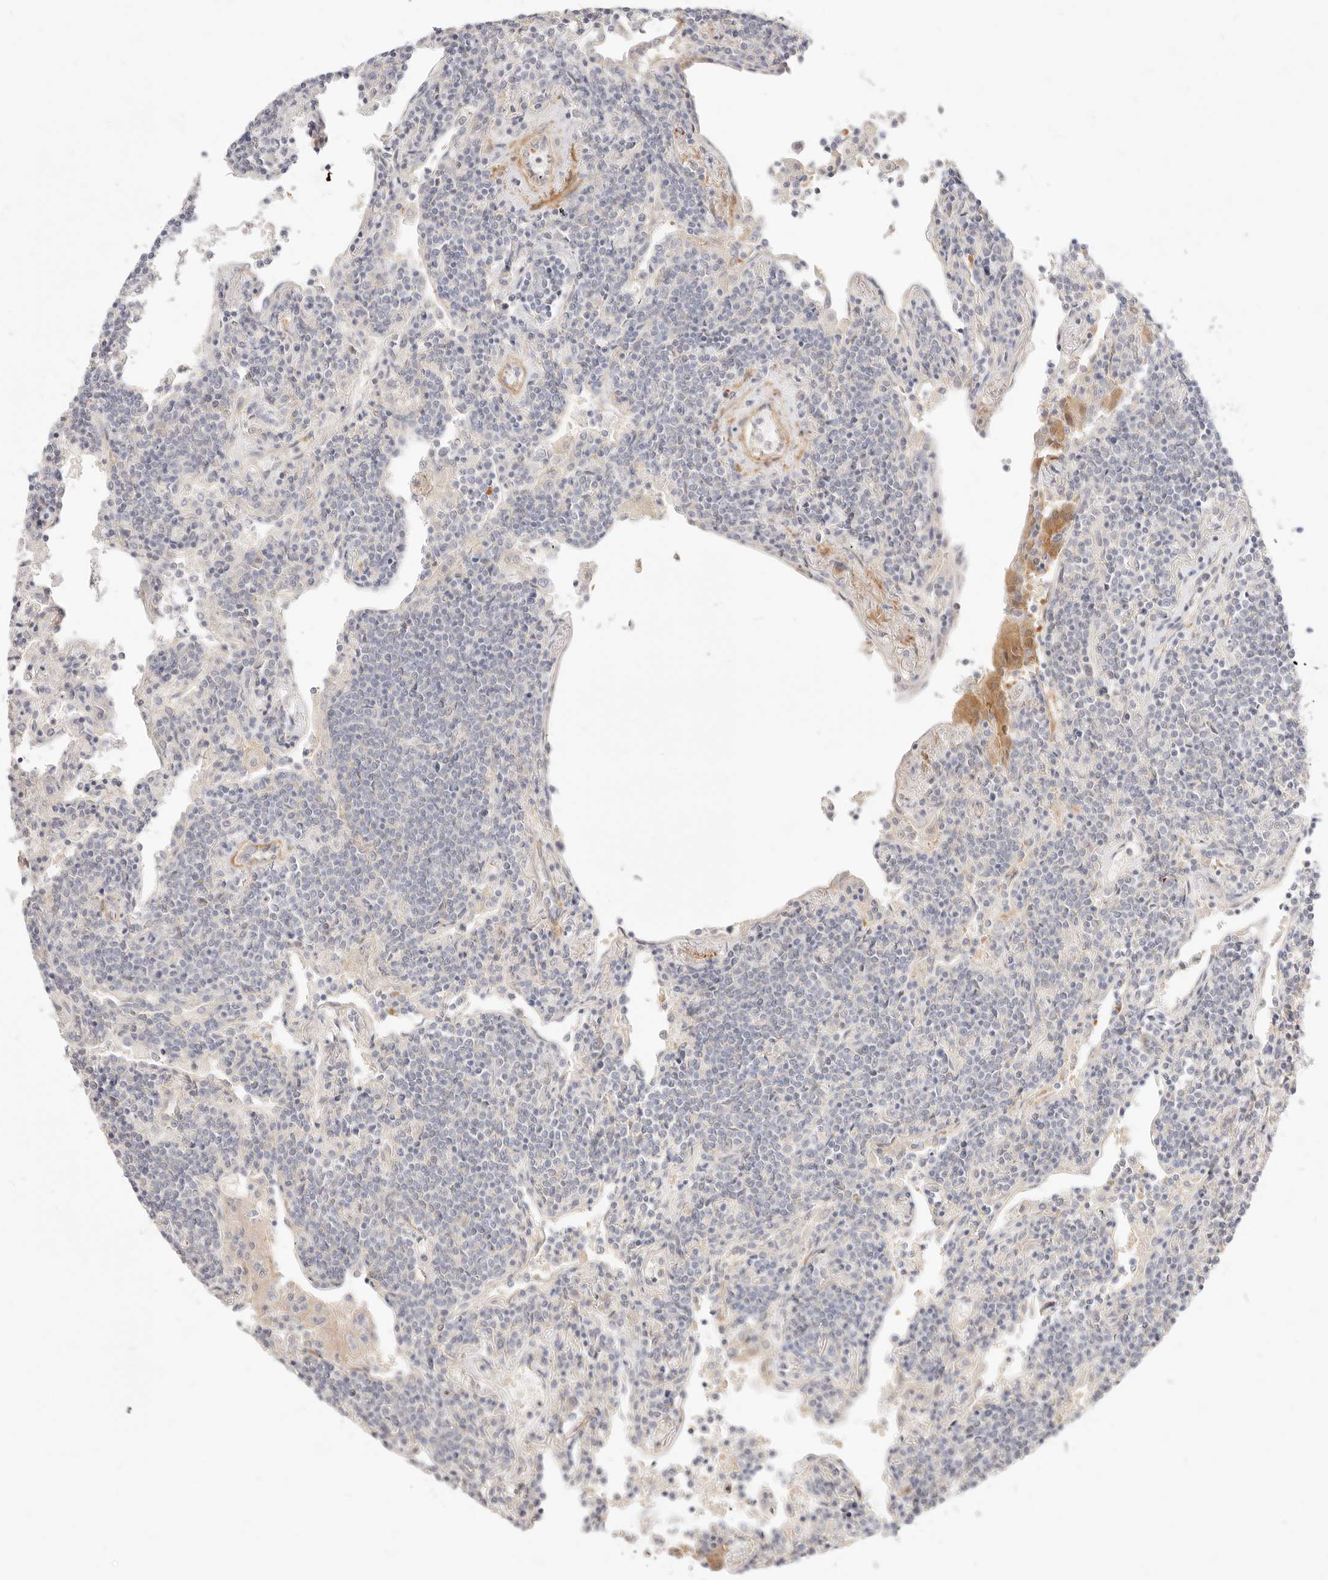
{"staining": {"intensity": "negative", "quantity": "none", "location": "none"}, "tissue": "lymphoma", "cell_type": "Tumor cells", "image_type": "cancer", "snomed": [{"axis": "morphology", "description": "Malignant lymphoma, non-Hodgkin's type, Low grade"}, {"axis": "topography", "description": "Lung"}], "caption": "A high-resolution histopathology image shows immunohistochemistry (IHC) staining of lymphoma, which reveals no significant positivity in tumor cells.", "gene": "UBXN10", "patient": {"sex": "female", "age": 71}}